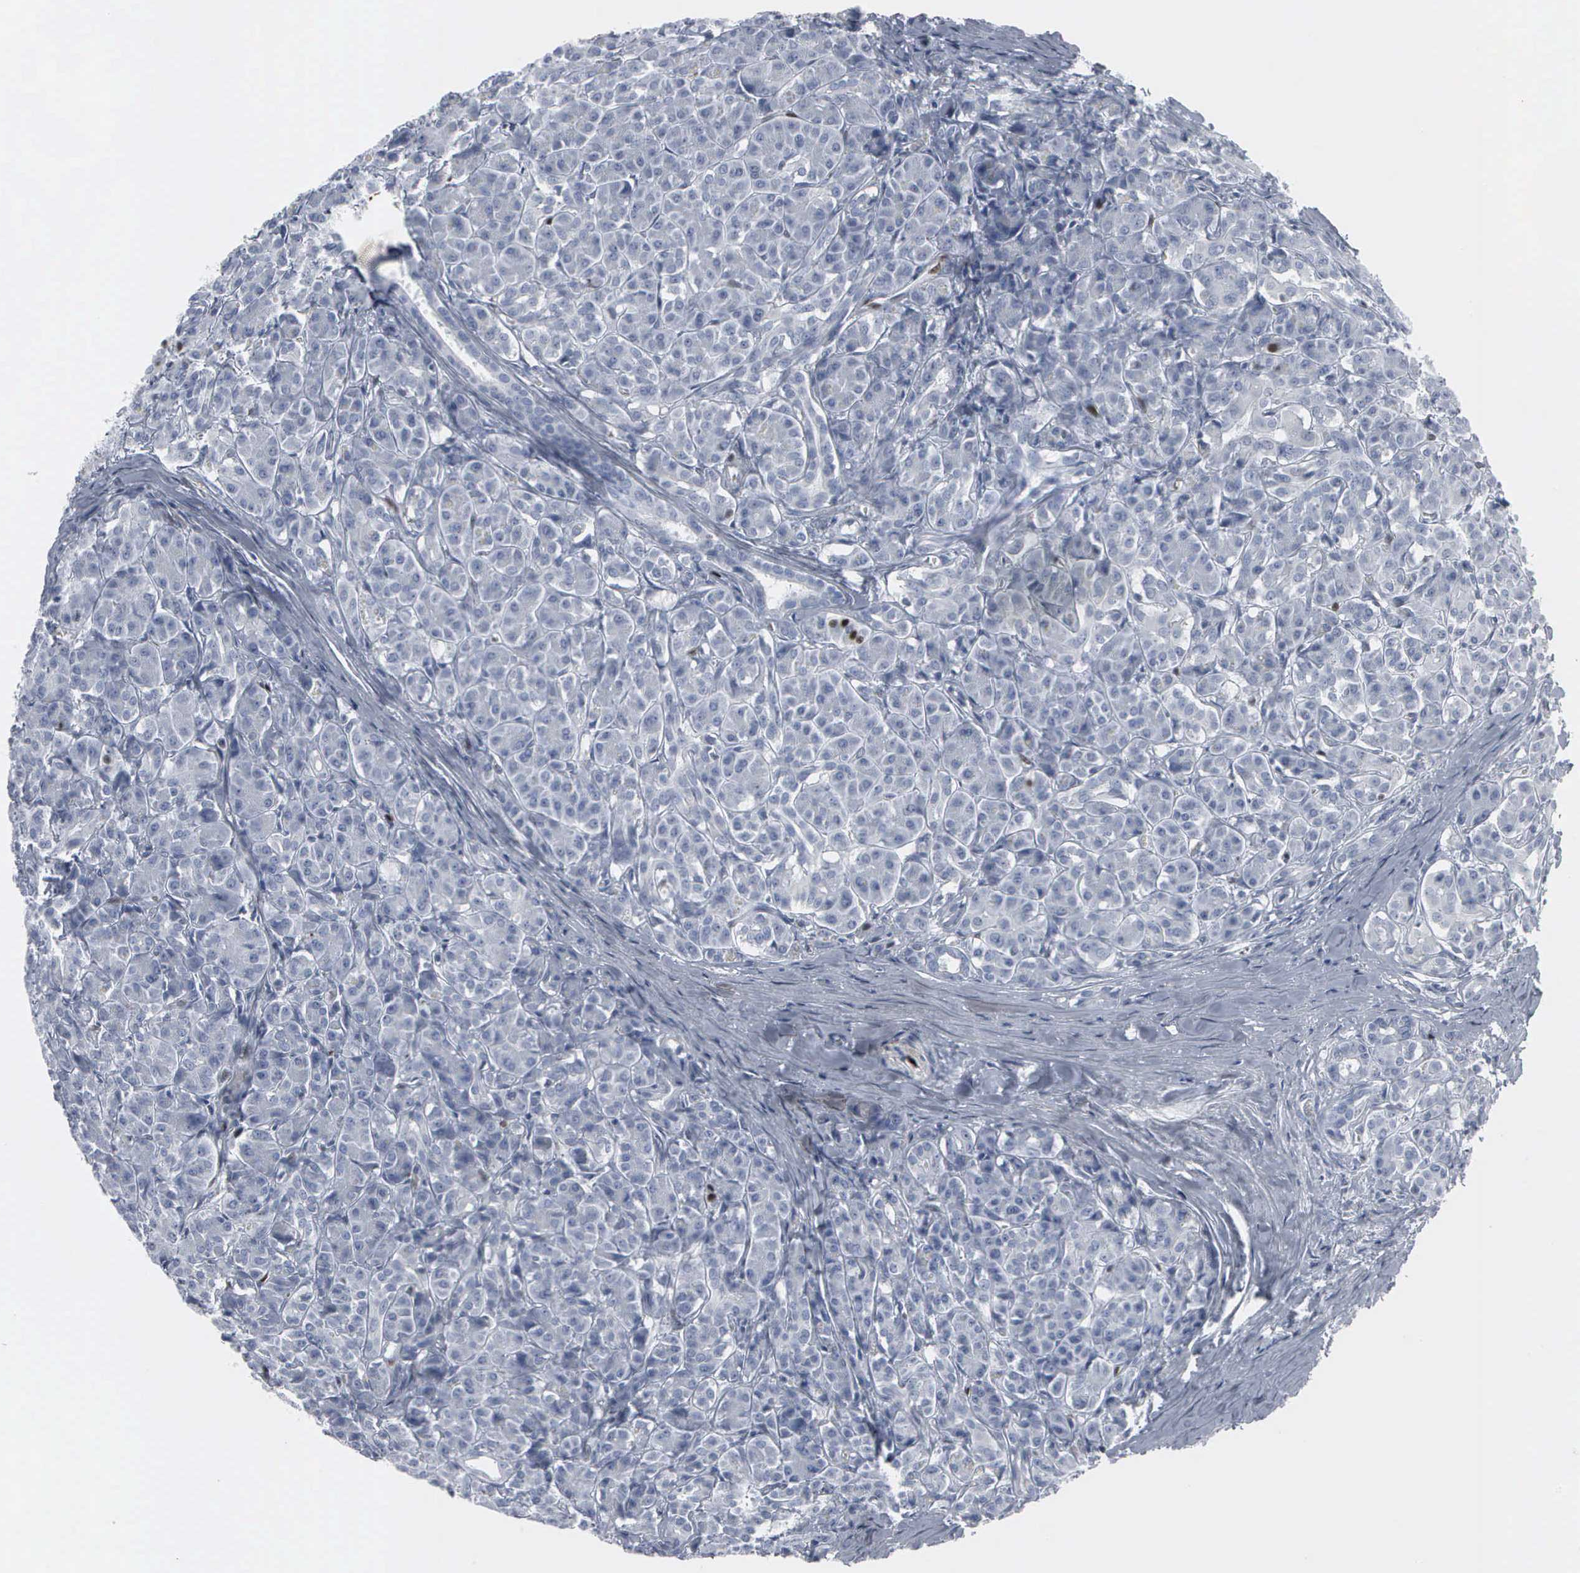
{"staining": {"intensity": "negative", "quantity": "none", "location": "none"}, "tissue": "pancreas", "cell_type": "Exocrine glandular cells", "image_type": "normal", "snomed": [{"axis": "morphology", "description": "Normal tissue, NOS"}, {"axis": "topography", "description": "Lymph node"}, {"axis": "topography", "description": "Pancreas"}], "caption": "Exocrine glandular cells show no significant positivity in unremarkable pancreas. The staining was performed using DAB (3,3'-diaminobenzidine) to visualize the protein expression in brown, while the nuclei were stained in blue with hematoxylin (Magnification: 20x).", "gene": "CCND3", "patient": {"sex": "male", "age": 59}}